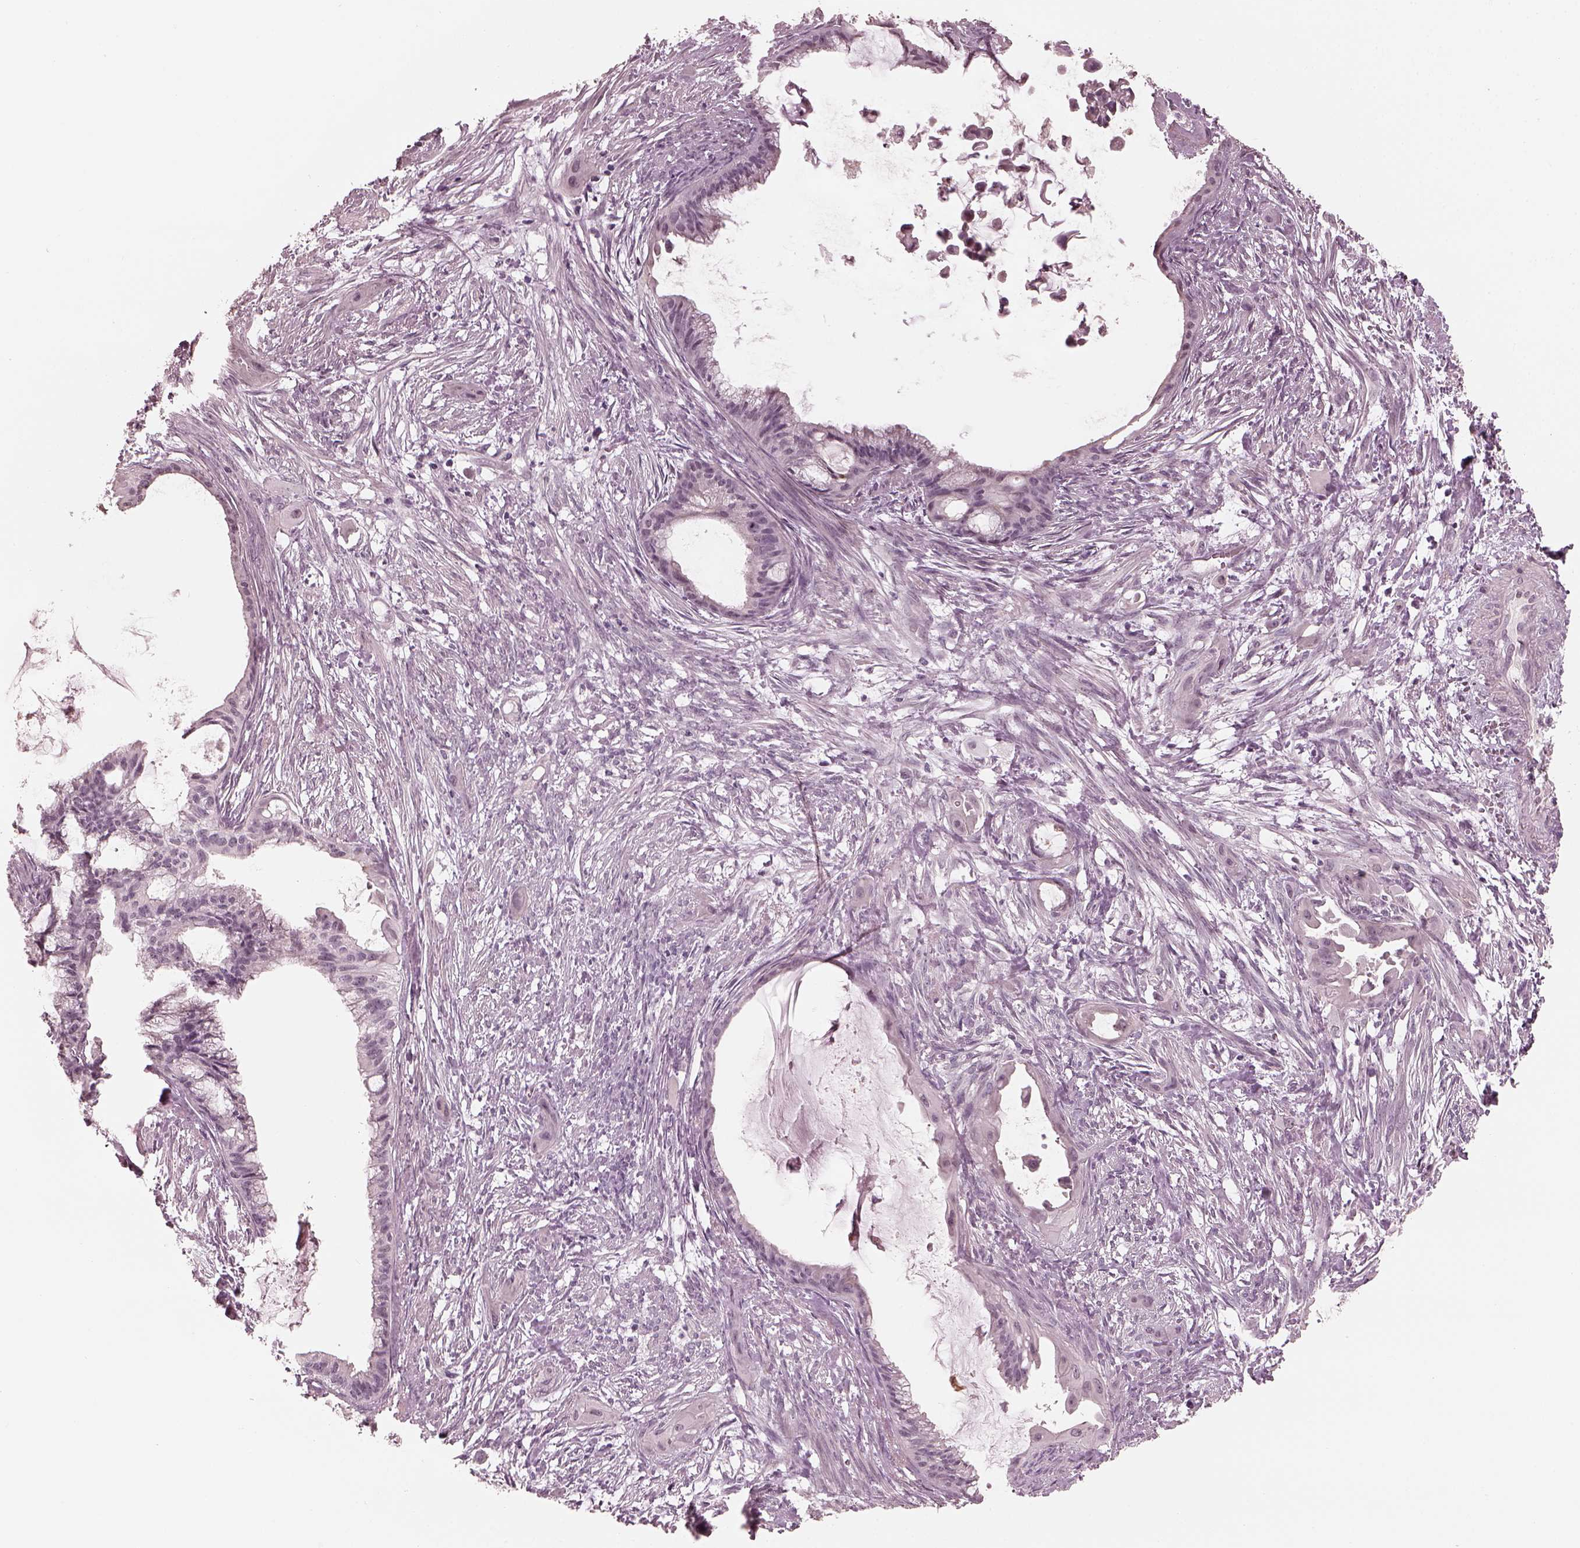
{"staining": {"intensity": "negative", "quantity": "none", "location": "none"}, "tissue": "endometrial cancer", "cell_type": "Tumor cells", "image_type": "cancer", "snomed": [{"axis": "morphology", "description": "Adenocarcinoma, NOS"}, {"axis": "topography", "description": "Endometrium"}], "caption": "IHC image of neoplastic tissue: human adenocarcinoma (endometrial) stained with DAB (3,3'-diaminobenzidine) exhibits no significant protein positivity in tumor cells. (DAB (3,3'-diaminobenzidine) IHC with hematoxylin counter stain).", "gene": "OPTC", "patient": {"sex": "female", "age": 86}}